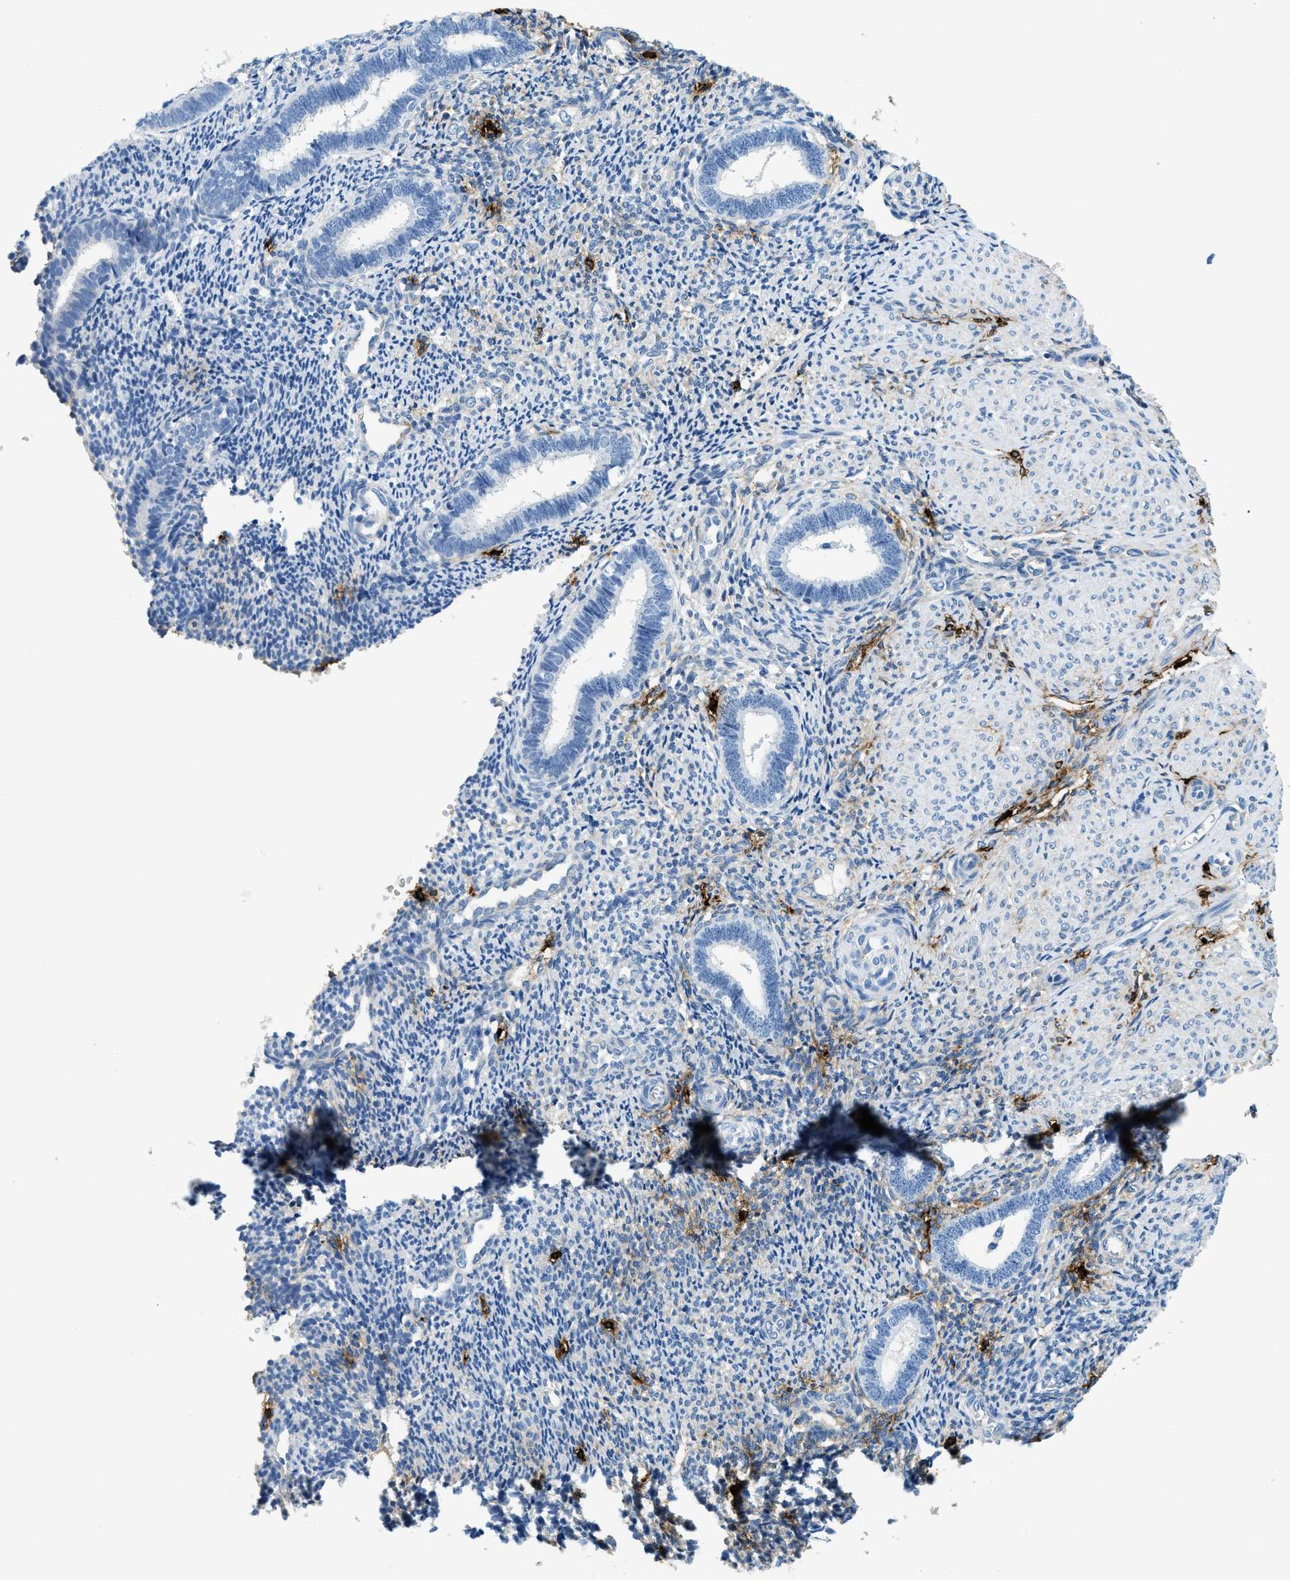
{"staining": {"intensity": "negative", "quantity": "none", "location": "none"}, "tissue": "endometrium", "cell_type": "Cells in endometrial stroma", "image_type": "normal", "snomed": [{"axis": "morphology", "description": "Normal tissue, NOS"}, {"axis": "topography", "description": "Endometrium"}], "caption": "Immunohistochemical staining of benign endometrium exhibits no significant positivity in cells in endometrial stroma. The staining is performed using DAB brown chromogen with nuclei counter-stained in using hematoxylin.", "gene": "TPSAB1", "patient": {"sex": "female", "age": 27}}